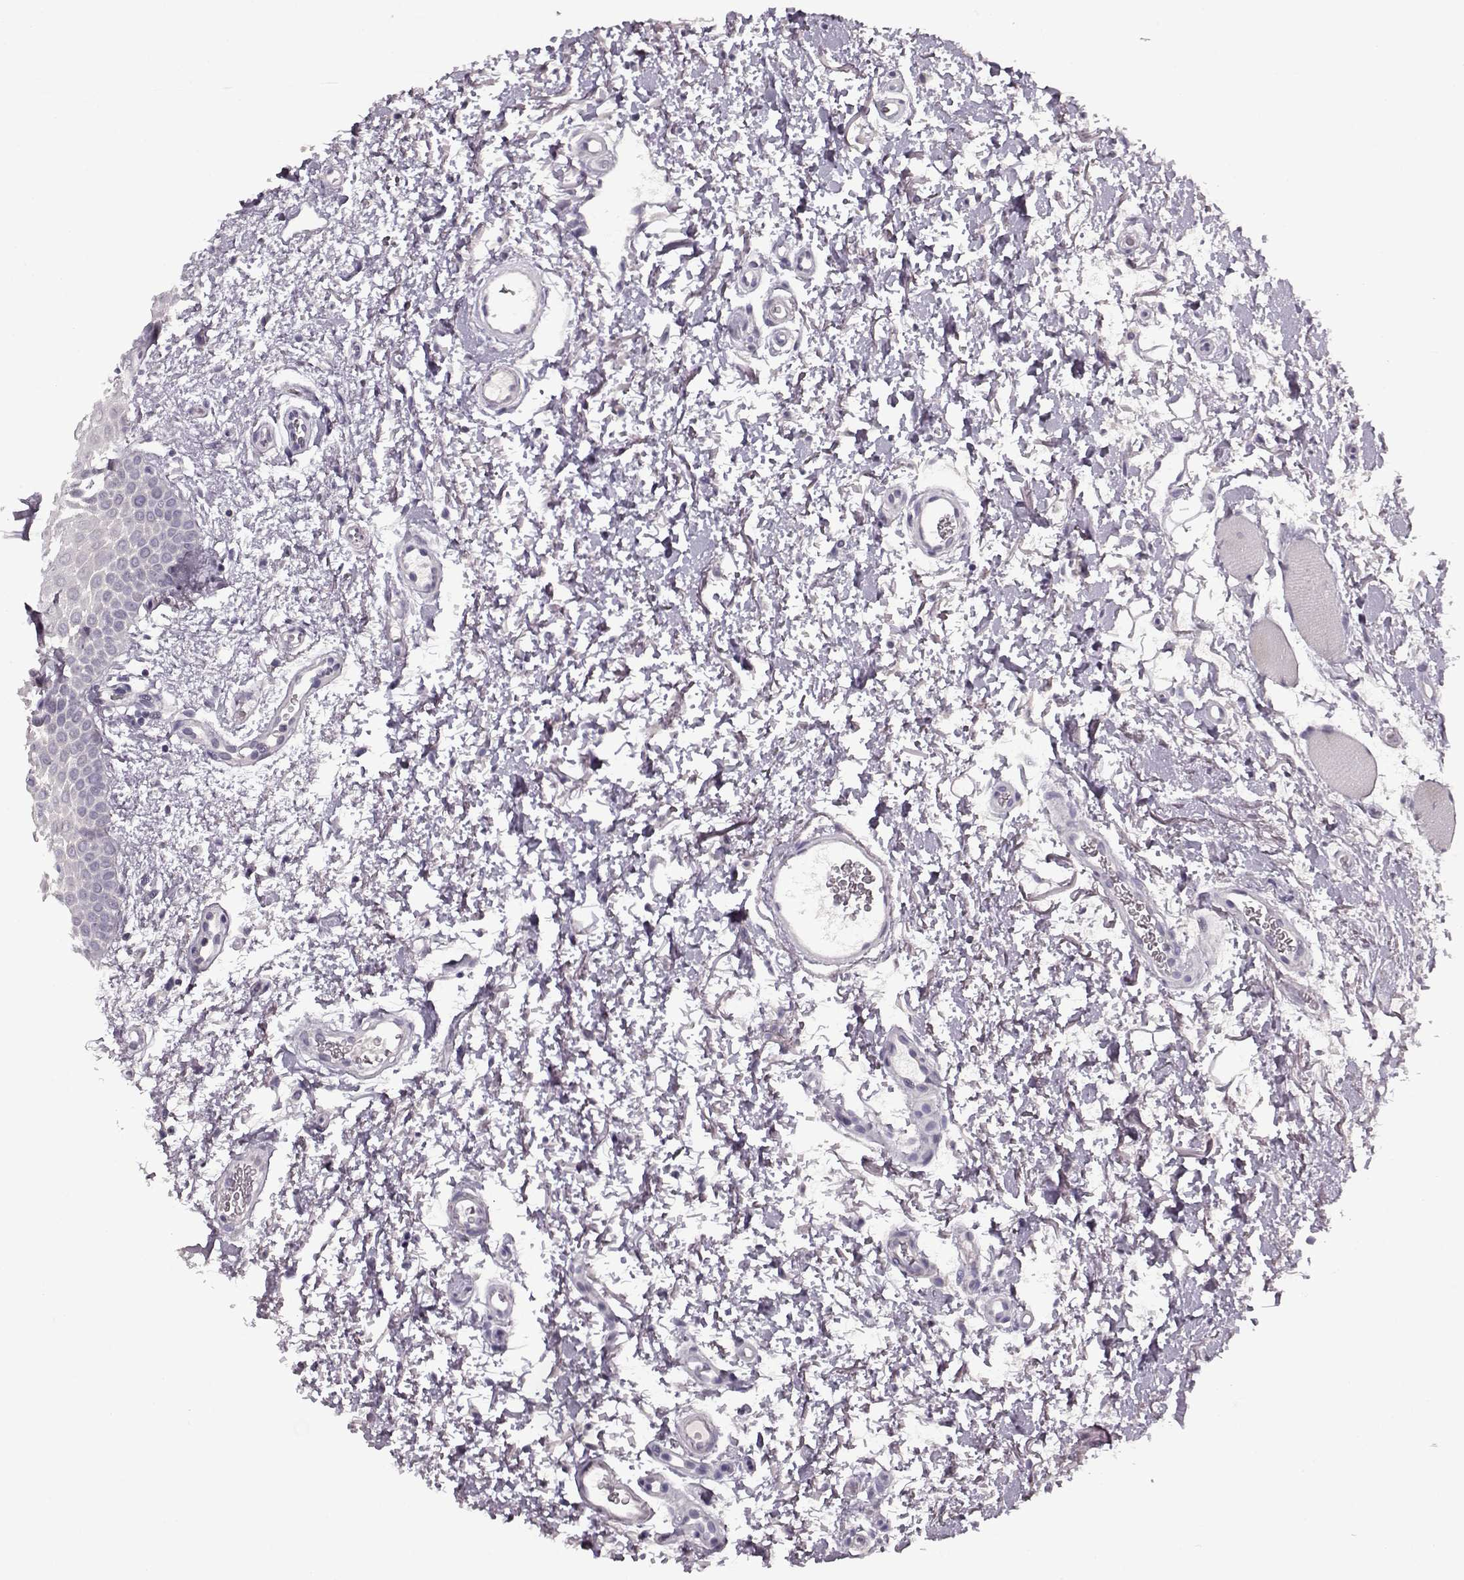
{"staining": {"intensity": "negative", "quantity": "none", "location": "none"}, "tissue": "oral mucosa", "cell_type": "Squamous epithelial cells", "image_type": "normal", "snomed": [{"axis": "morphology", "description": "Normal tissue, NOS"}, {"axis": "morphology", "description": "Squamous cell carcinoma, NOS"}, {"axis": "topography", "description": "Oral tissue"}, {"axis": "topography", "description": "Head-Neck"}], "caption": "Immunohistochemistry (IHC) image of unremarkable oral mucosa: human oral mucosa stained with DAB exhibits no significant protein positivity in squamous epithelial cells. The staining was performed using DAB (3,3'-diaminobenzidine) to visualize the protein expression in brown, while the nuclei were stained in blue with hematoxylin (Magnification: 20x).", "gene": "FSHB", "patient": {"sex": "female", "age": 75}}